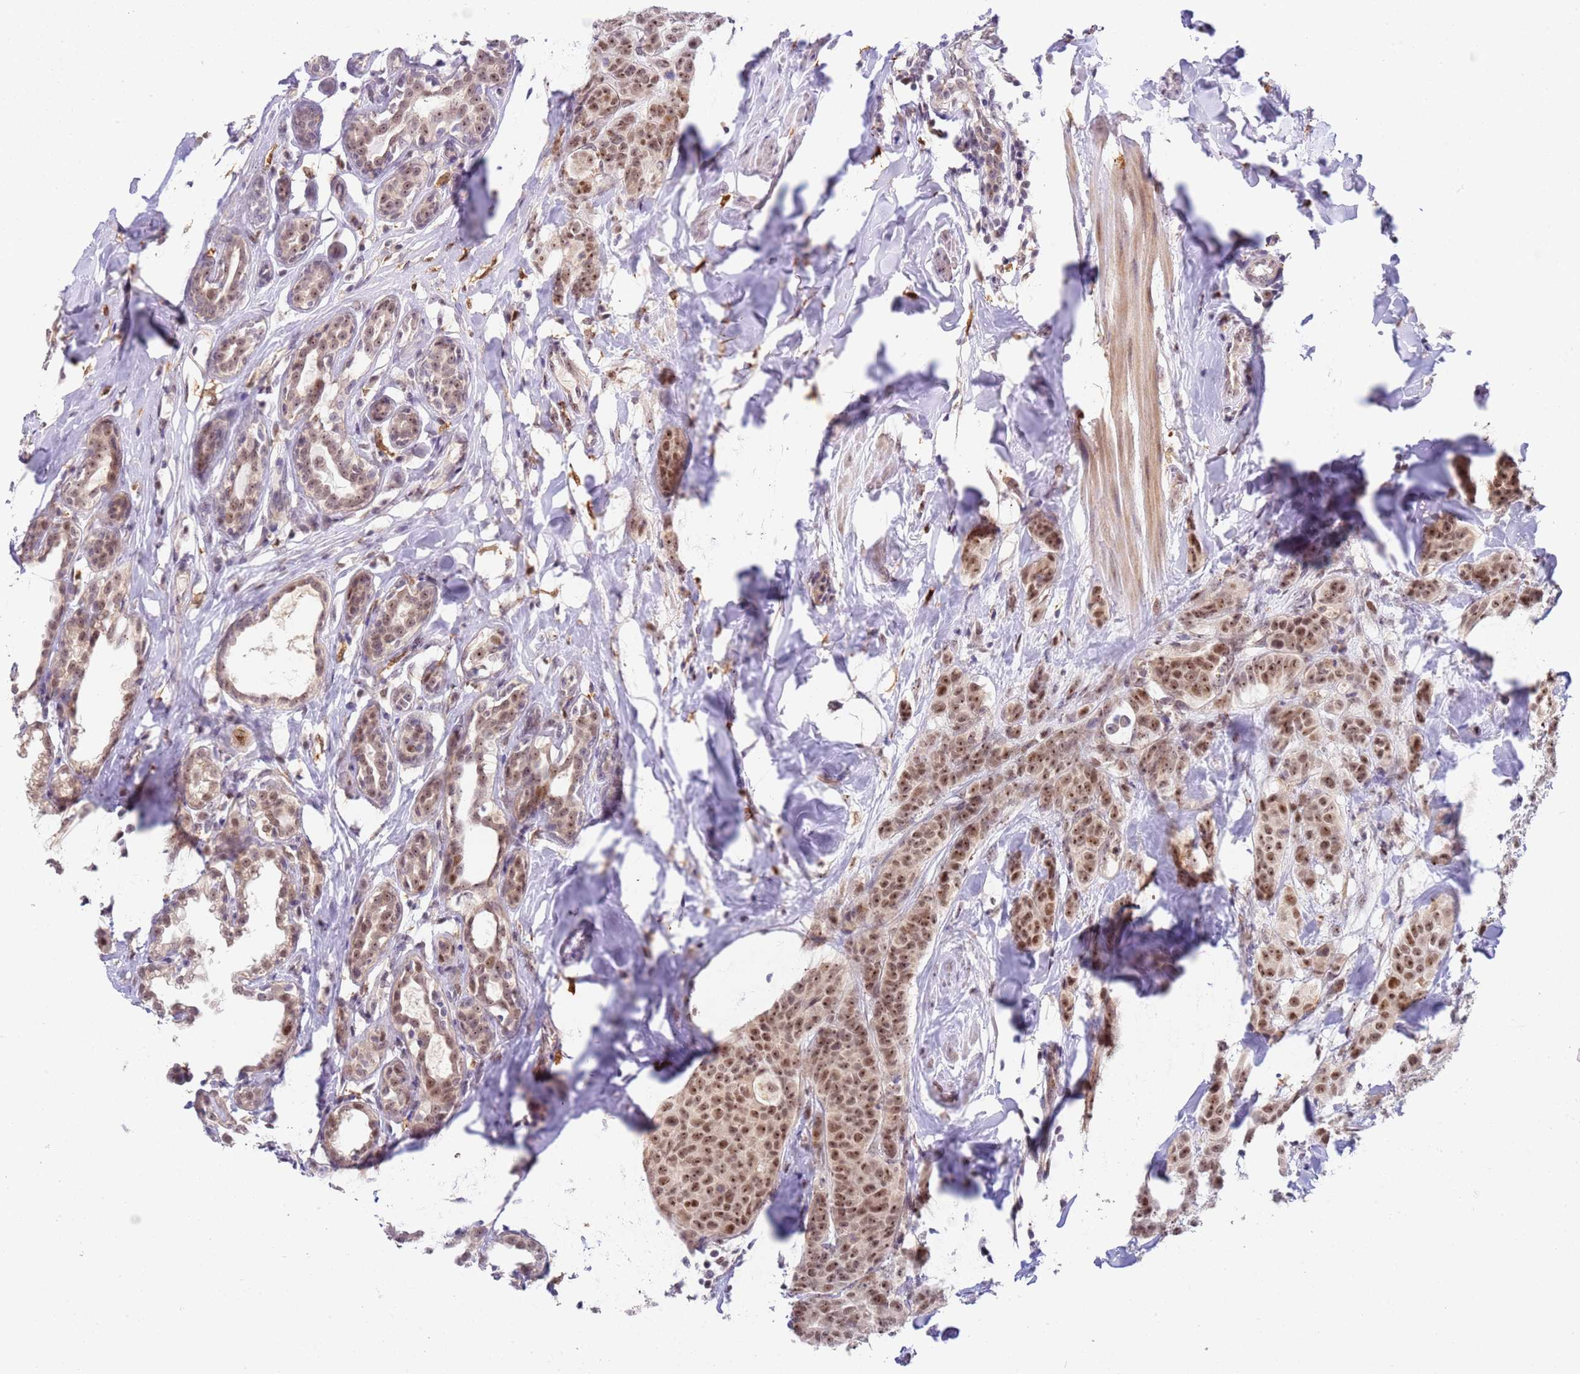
{"staining": {"intensity": "moderate", "quantity": ">75%", "location": "nuclear"}, "tissue": "breast cancer", "cell_type": "Tumor cells", "image_type": "cancer", "snomed": [{"axis": "morphology", "description": "Duct carcinoma"}, {"axis": "topography", "description": "Breast"}], "caption": "Immunohistochemistry (IHC) staining of breast cancer (invasive ductal carcinoma), which demonstrates medium levels of moderate nuclear staining in about >75% of tumor cells indicating moderate nuclear protein positivity. The staining was performed using DAB (3,3'-diaminobenzidine) (brown) for protein detection and nuclei were counterstained in hematoxylin (blue).", "gene": "LGALSL", "patient": {"sex": "female", "age": 40}}